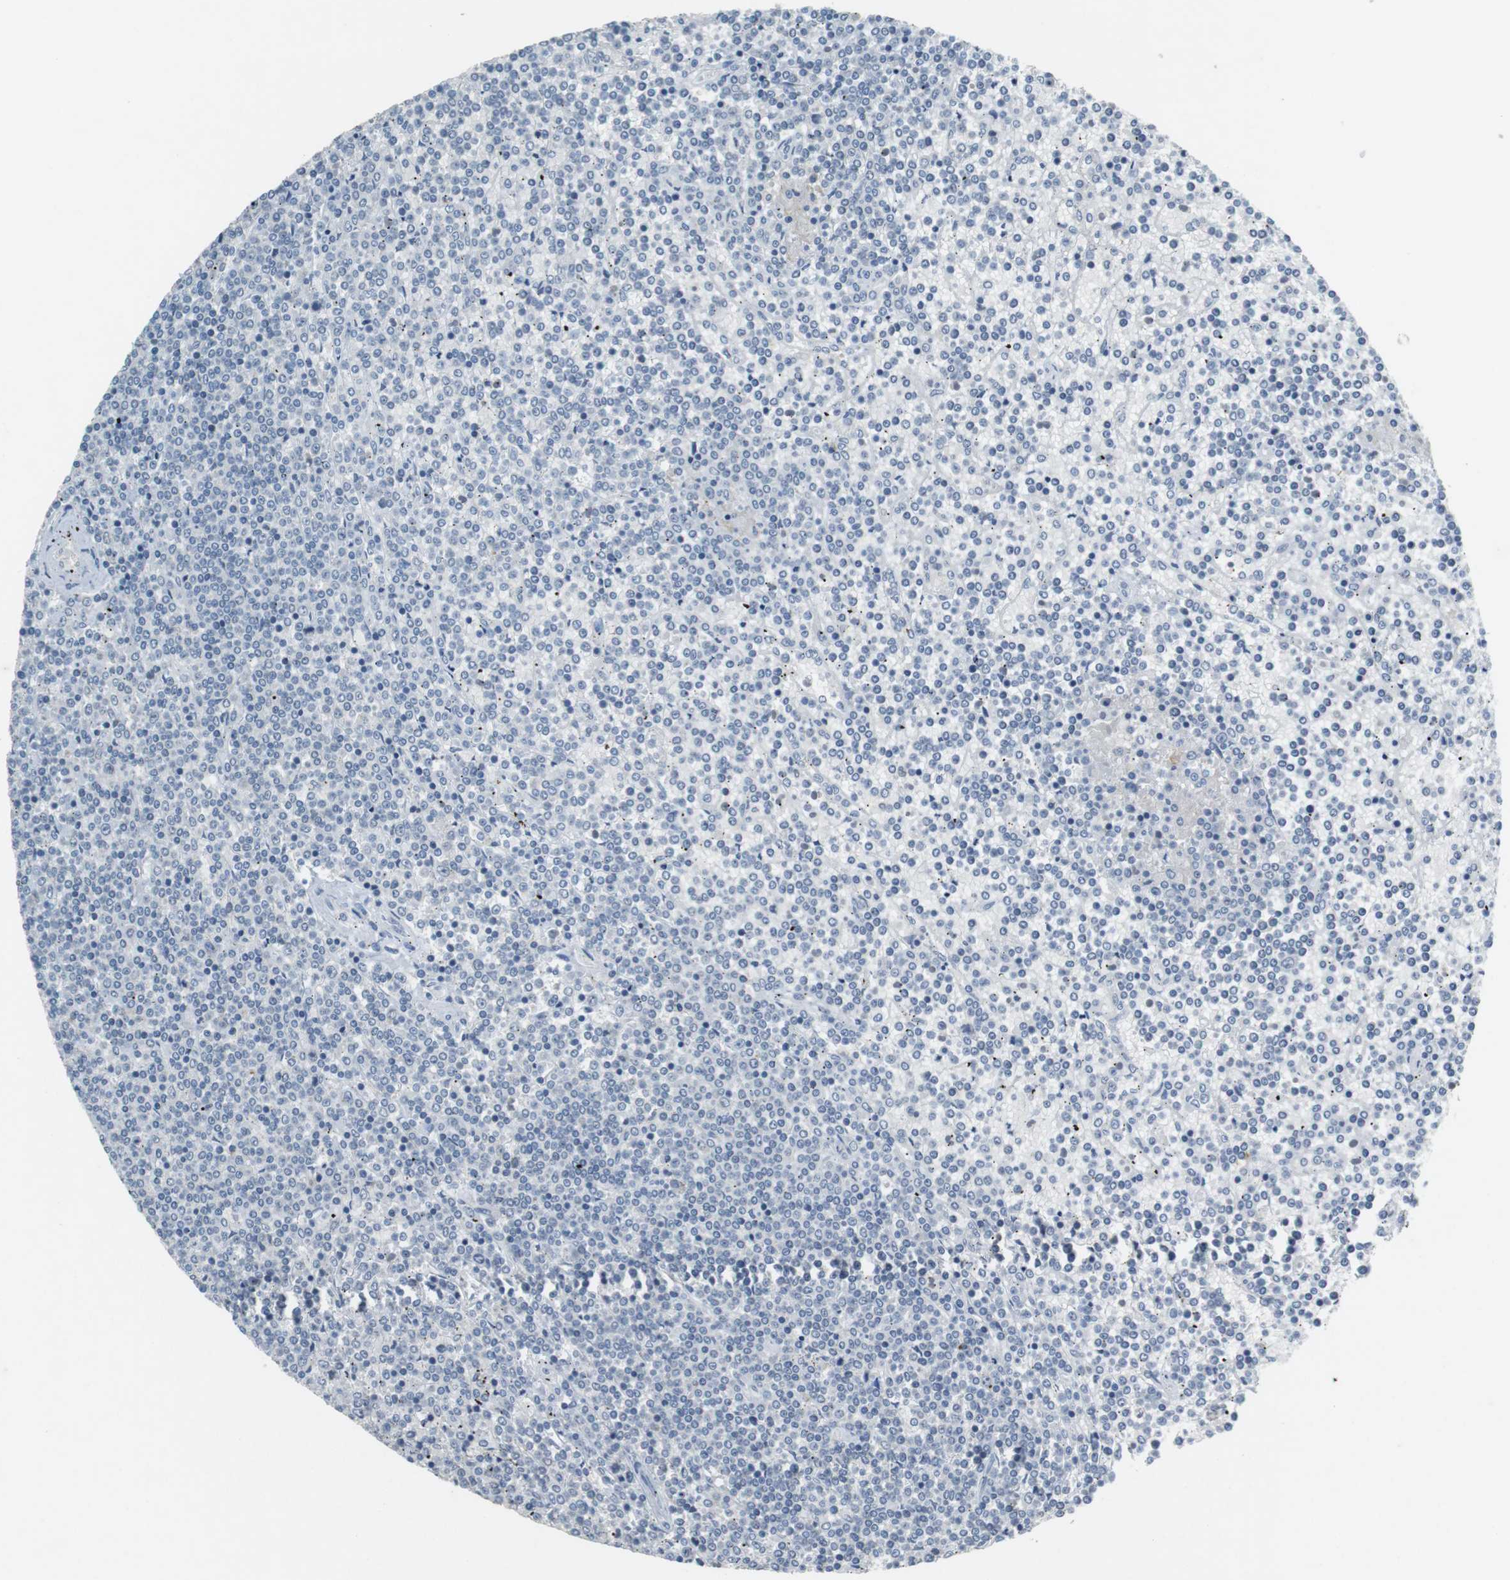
{"staining": {"intensity": "negative", "quantity": "none", "location": "none"}, "tissue": "lymphoma", "cell_type": "Tumor cells", "image_type": "cancer", "snomed": [{"axis": "morphology", "description": "Malignant lymphoma, non-Hodgkin's type, Low grade"}, {"axis": "topography", "description": "Spleen"}], "caption": "Protein analysis of lymphoma exhibits no significant expression in tumor cells.", "gene": "MUC5B", "patient": {"sex": "female", "age": 19}}